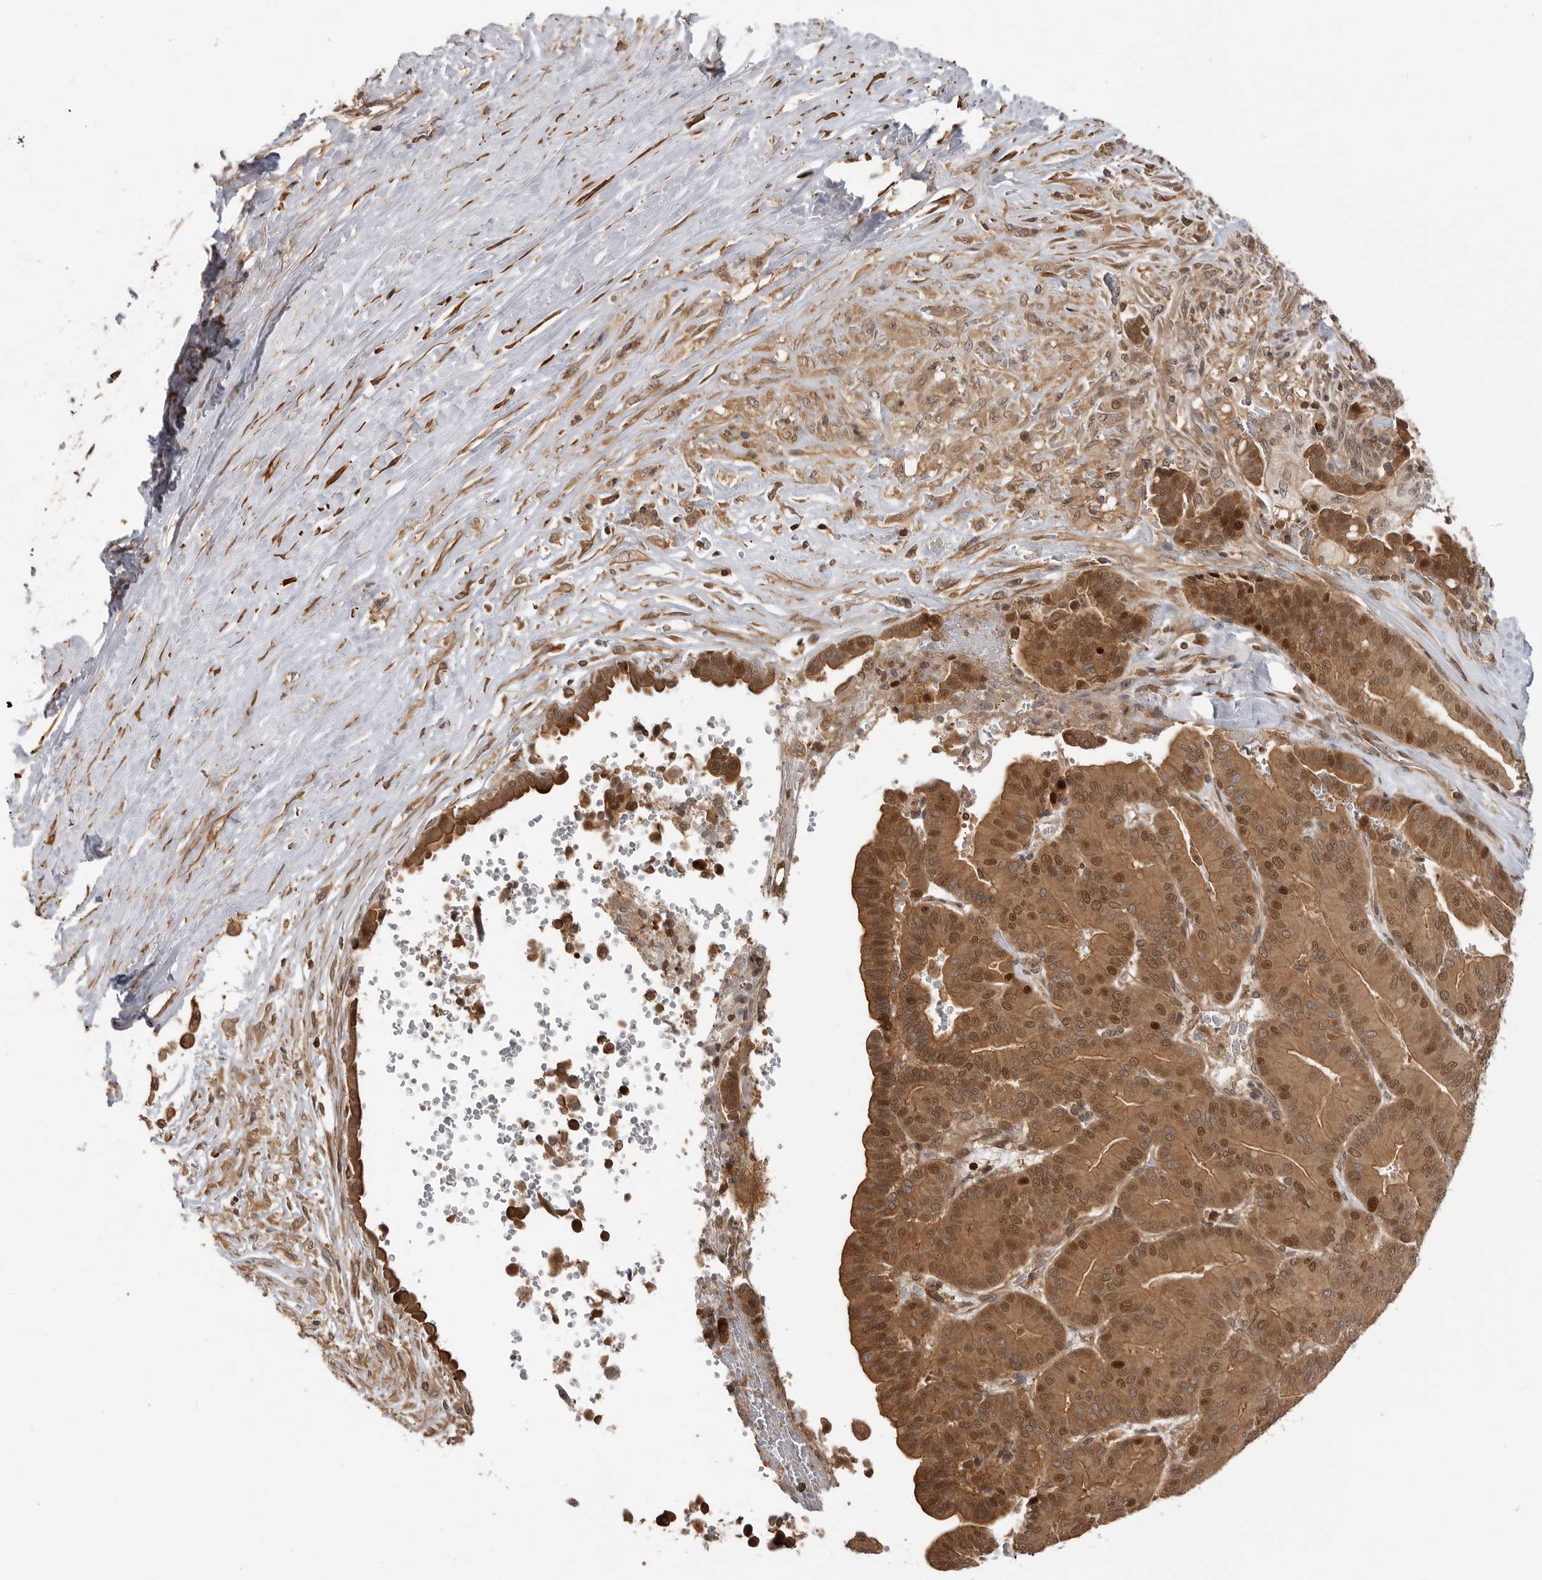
{"staining": {"intensity": "strong", "quantity": ">75%", "location": "cytoplasmic/membranous,nuclear"}, "tissue": "liver cancer", "cell_type": "Tumor cells", "image_type": "cancer", "snomed": [{"axis": "morphology", "description": "Cholangiocarcinoma"}, {"axis": "topography", "description": "Liver"}], "caption": "Immunohistochemical staining of human cholangiocarcinoma (liver) displays high levels of strong cytoplasmic/membranous and nuclear protein staining in about >75% of tumor cells.", "gene": "ERN1", "patient": {"sex": "female", "age": 75}}